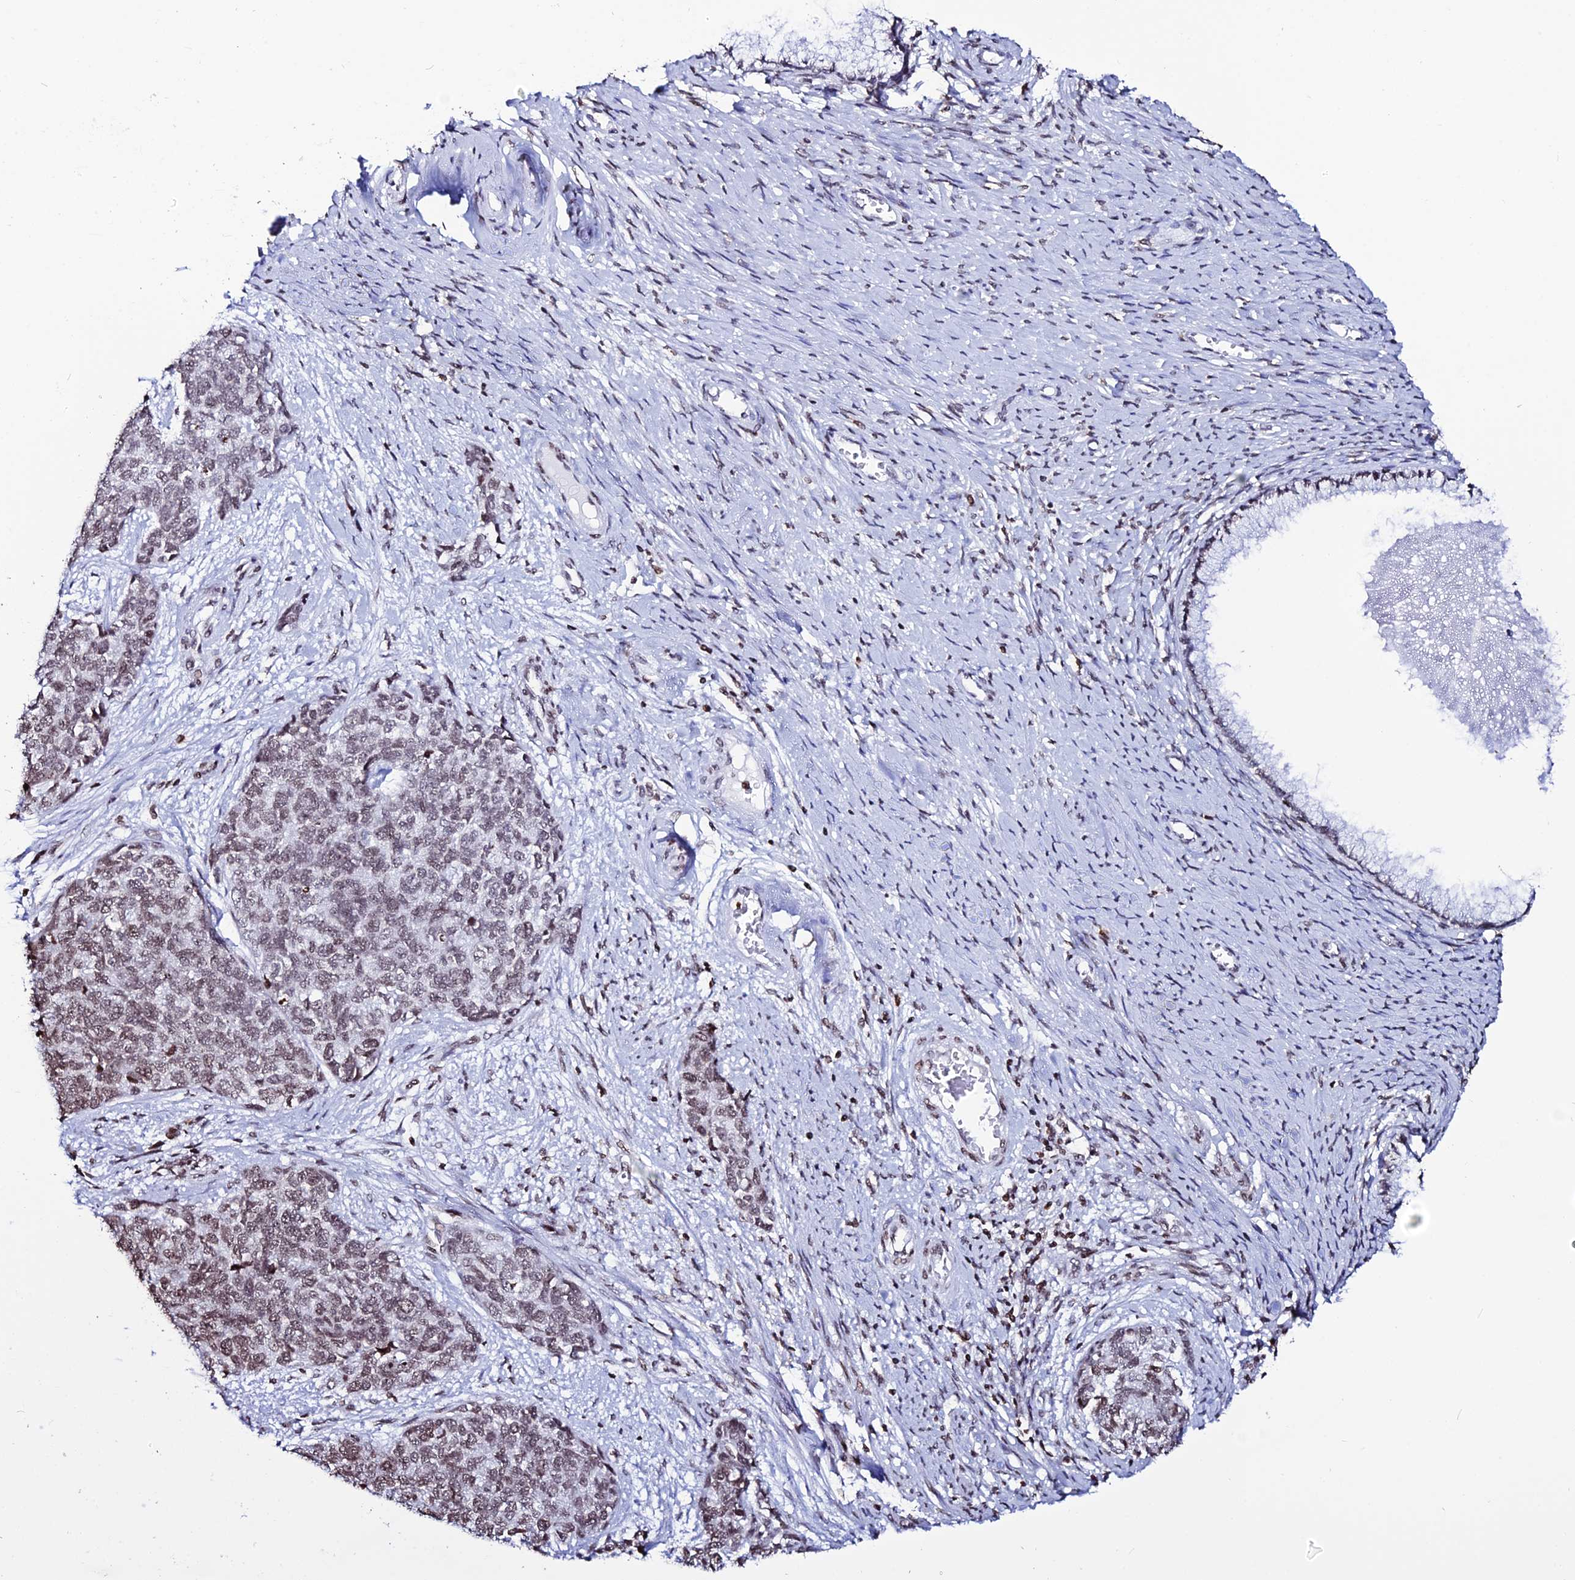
{"staining": {"intensity": "moderate", "quantity": ">75%", "location": "nuclear"}, "tissue": "cervical cancer", "cell_type": "Tumor cells", "image_type": "cancer", "snomed": [{"axis": "morphology", "description": "Squamous cell carcinoma, NOS"}, {"axis": "topography", "description": "Cervix"}], "caption": "A medium amount of moderate nuclear positivity is identified in about >75% of tumor cells in cervical cancer tissue.", "gene": "MACROH2A2", "patient": {"sex": "female", "age": 63}}